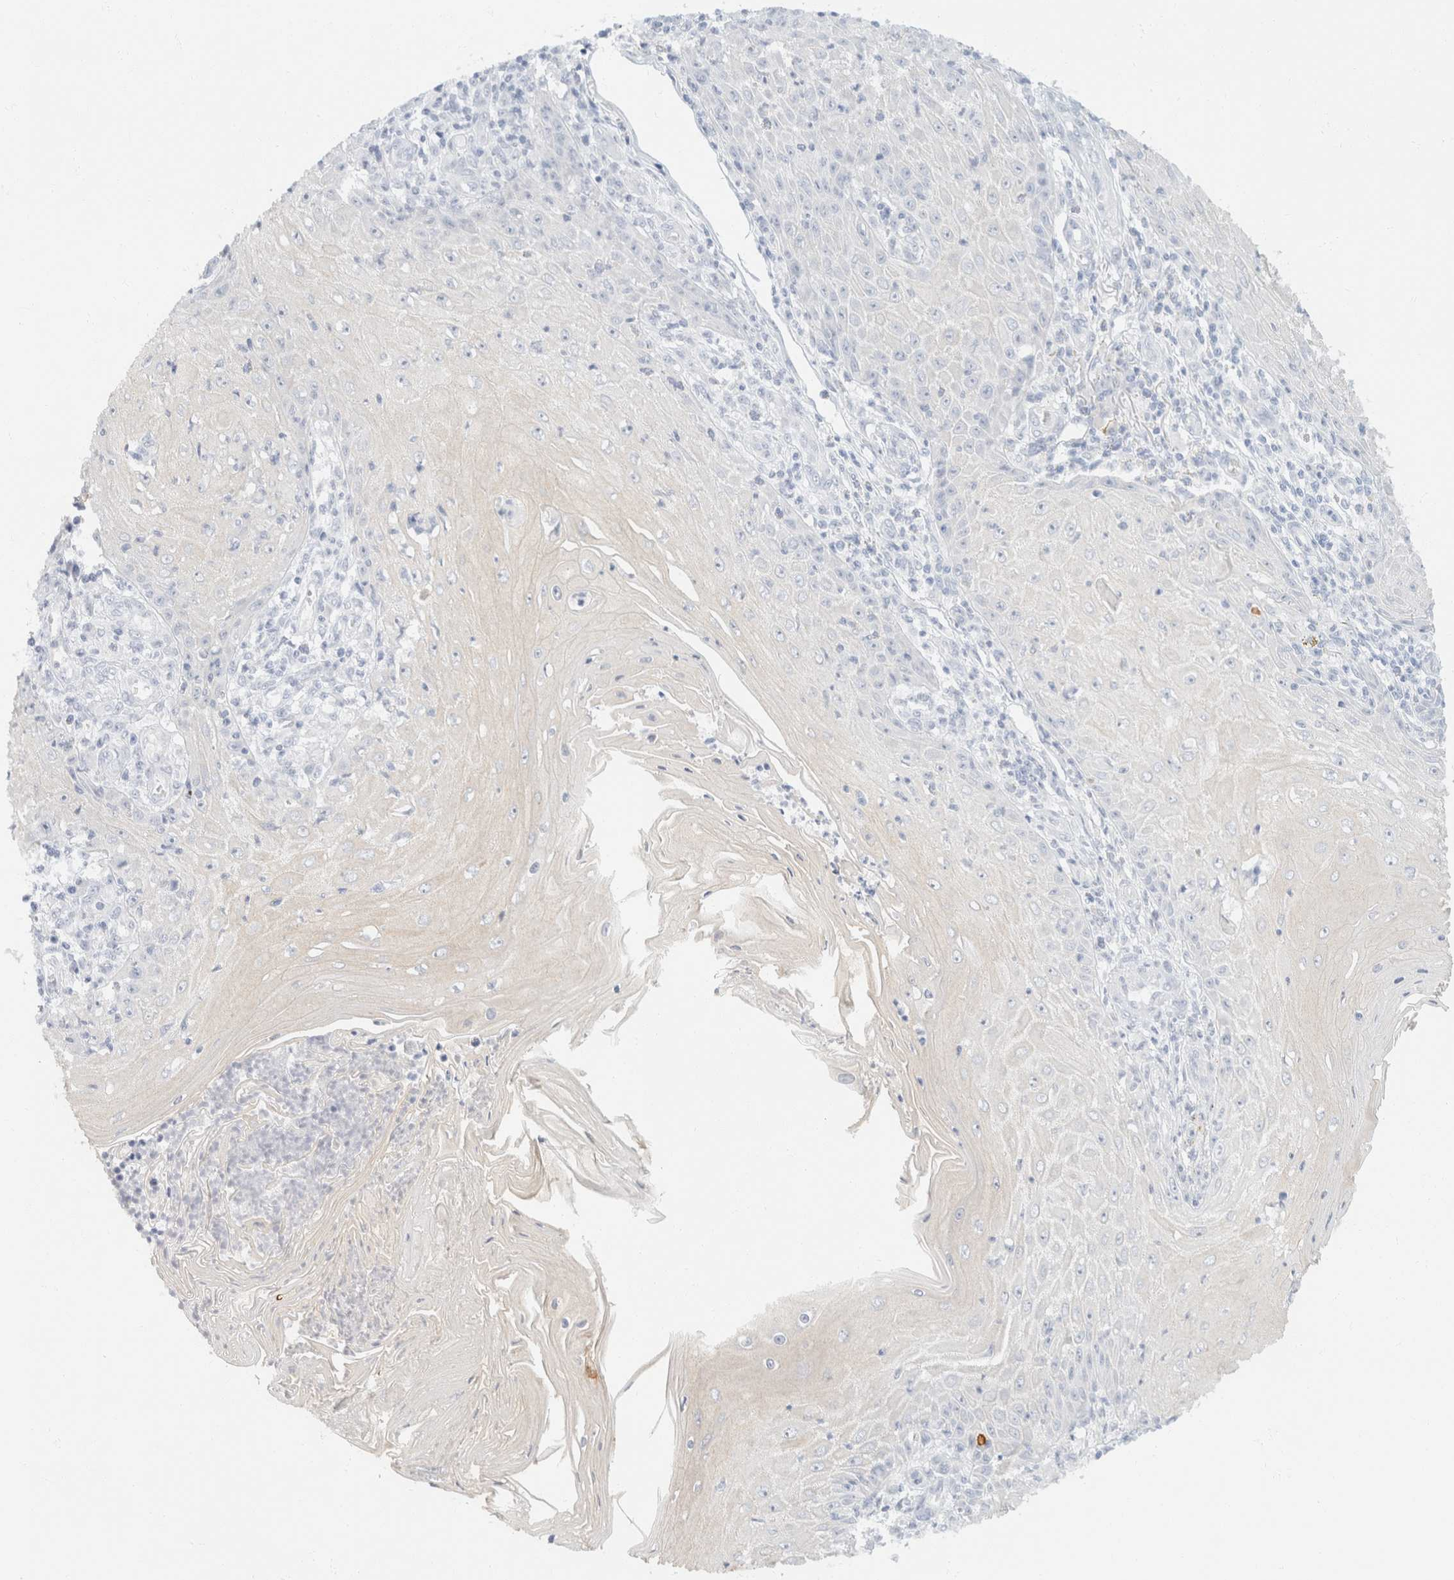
{"staining": {"intensity": "negative", "quantity": "none", "location": "none"}, "tissue": "skin cancer", "cell_type": "Tumor cells", "image_type": "cancer", "snomed": [{"axis": "morphology", "description": "Squamous cell carcinoma, NOS"}, {"axis": "topography", "description": "Skin"}], "caption": "Immunohistochemistry (IHC) image of neoplastic tissue: human skin cancer stained with DAB shows no significant protein expression in tumor cells.", "gene": "KRT20", "patient": {"sex": "female", "age": 73}}